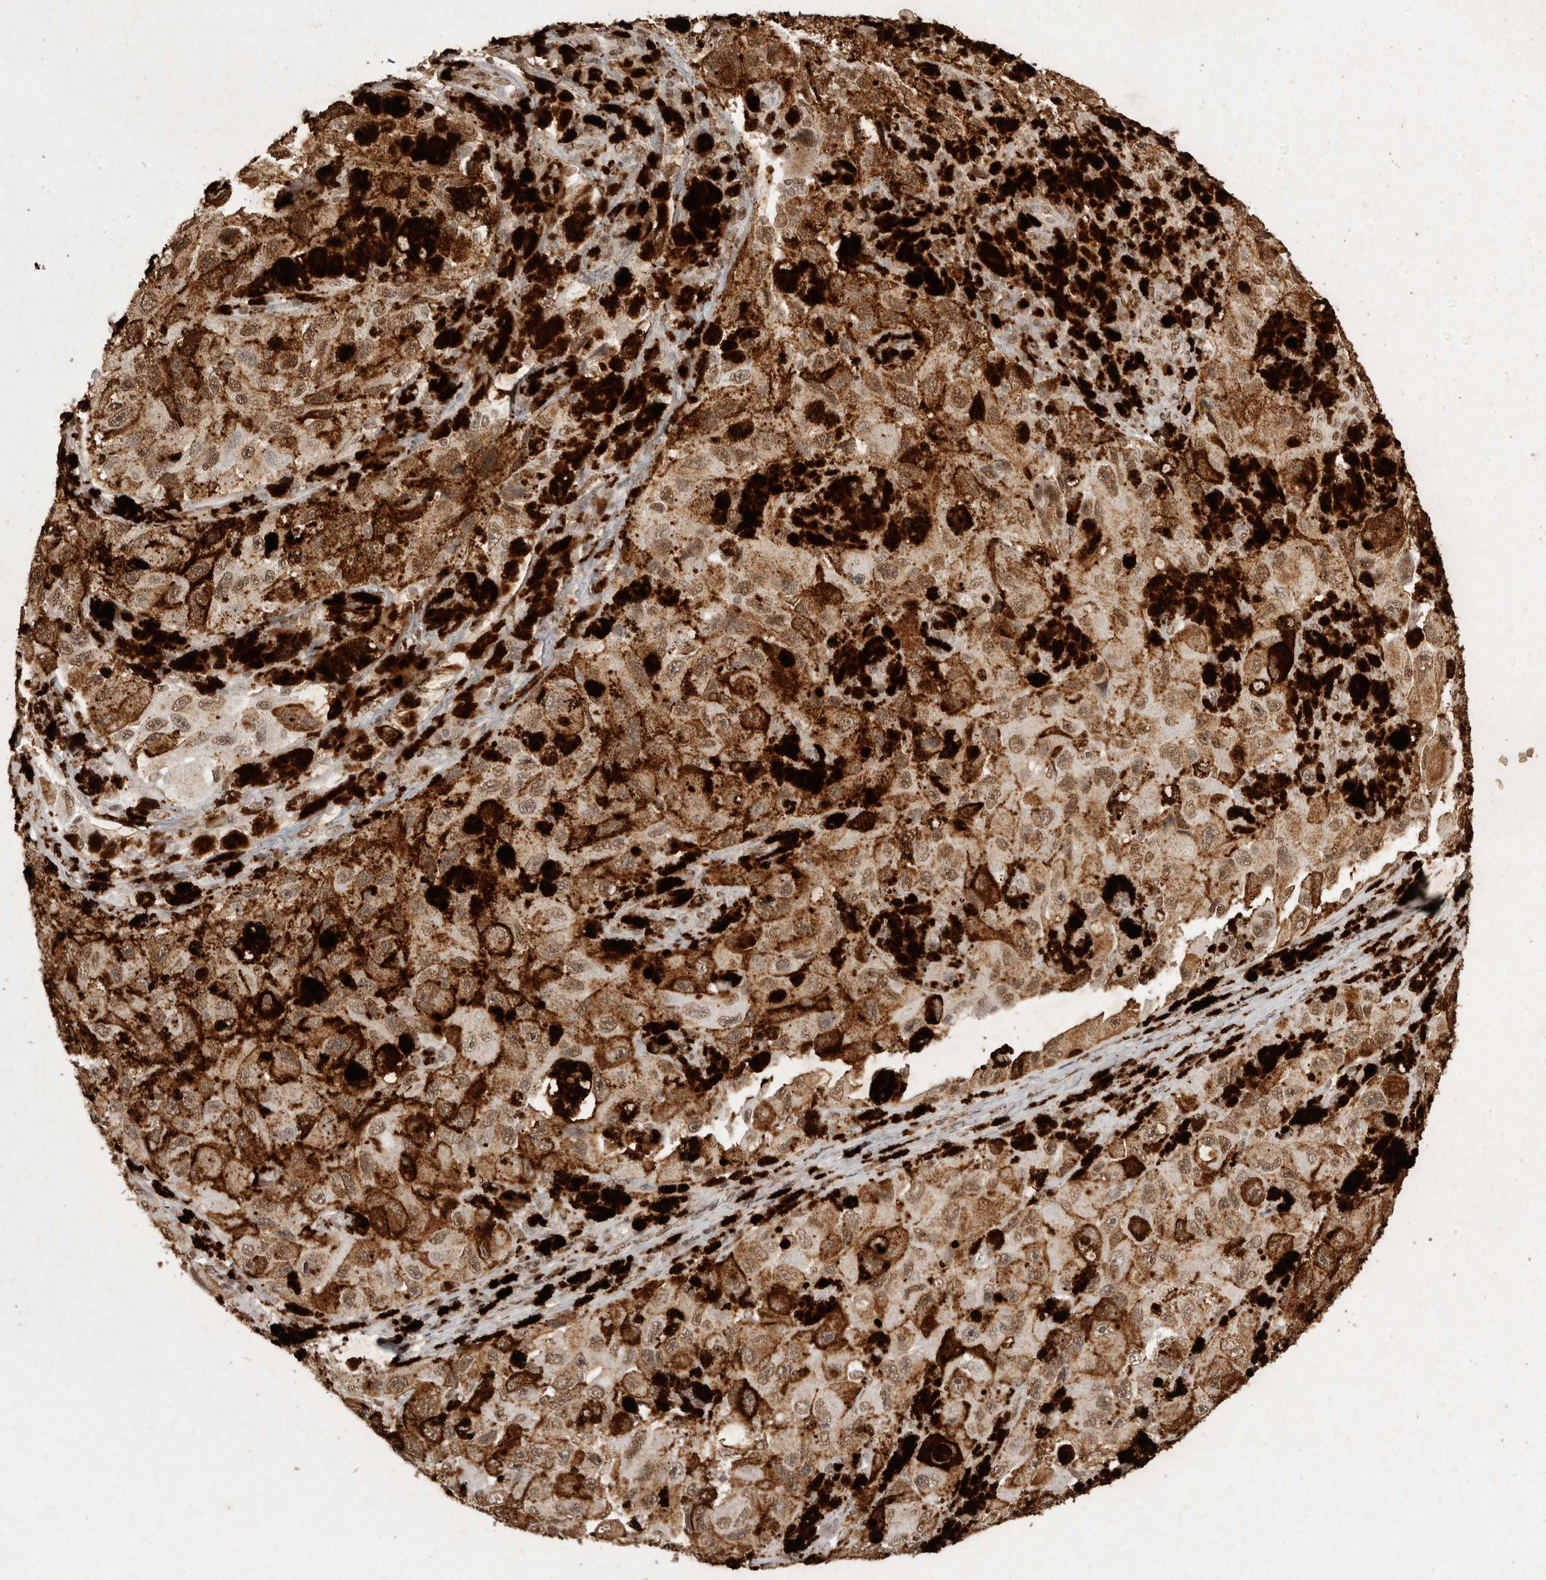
{"staining": {"intensity": "moderate", "quantity": ">75%", "location": "cytoplasmic/membranous,nuclear"}, "tissue": "melanoma", "cell_type": "Tumor cells", "image_type": "cancer", "snomed": [{"axis": "morphology", "description": "Malignant melanoma, NOS"}, {"axis": "topography", "description": "Skin"}], "caption": "Immunohistochemical staining of malignant melanoma exhibits medium levels of moderate cytoplasmic/membranous and nuclear protein staining in approximately >75% of tumor cells. (DAB (3,3'-diaminobenzidine) IHC, brown staining for protein, blue staining for nuclei).", "gene": "NKX3-2", "patient": {"sex": "female", "age": 73}}